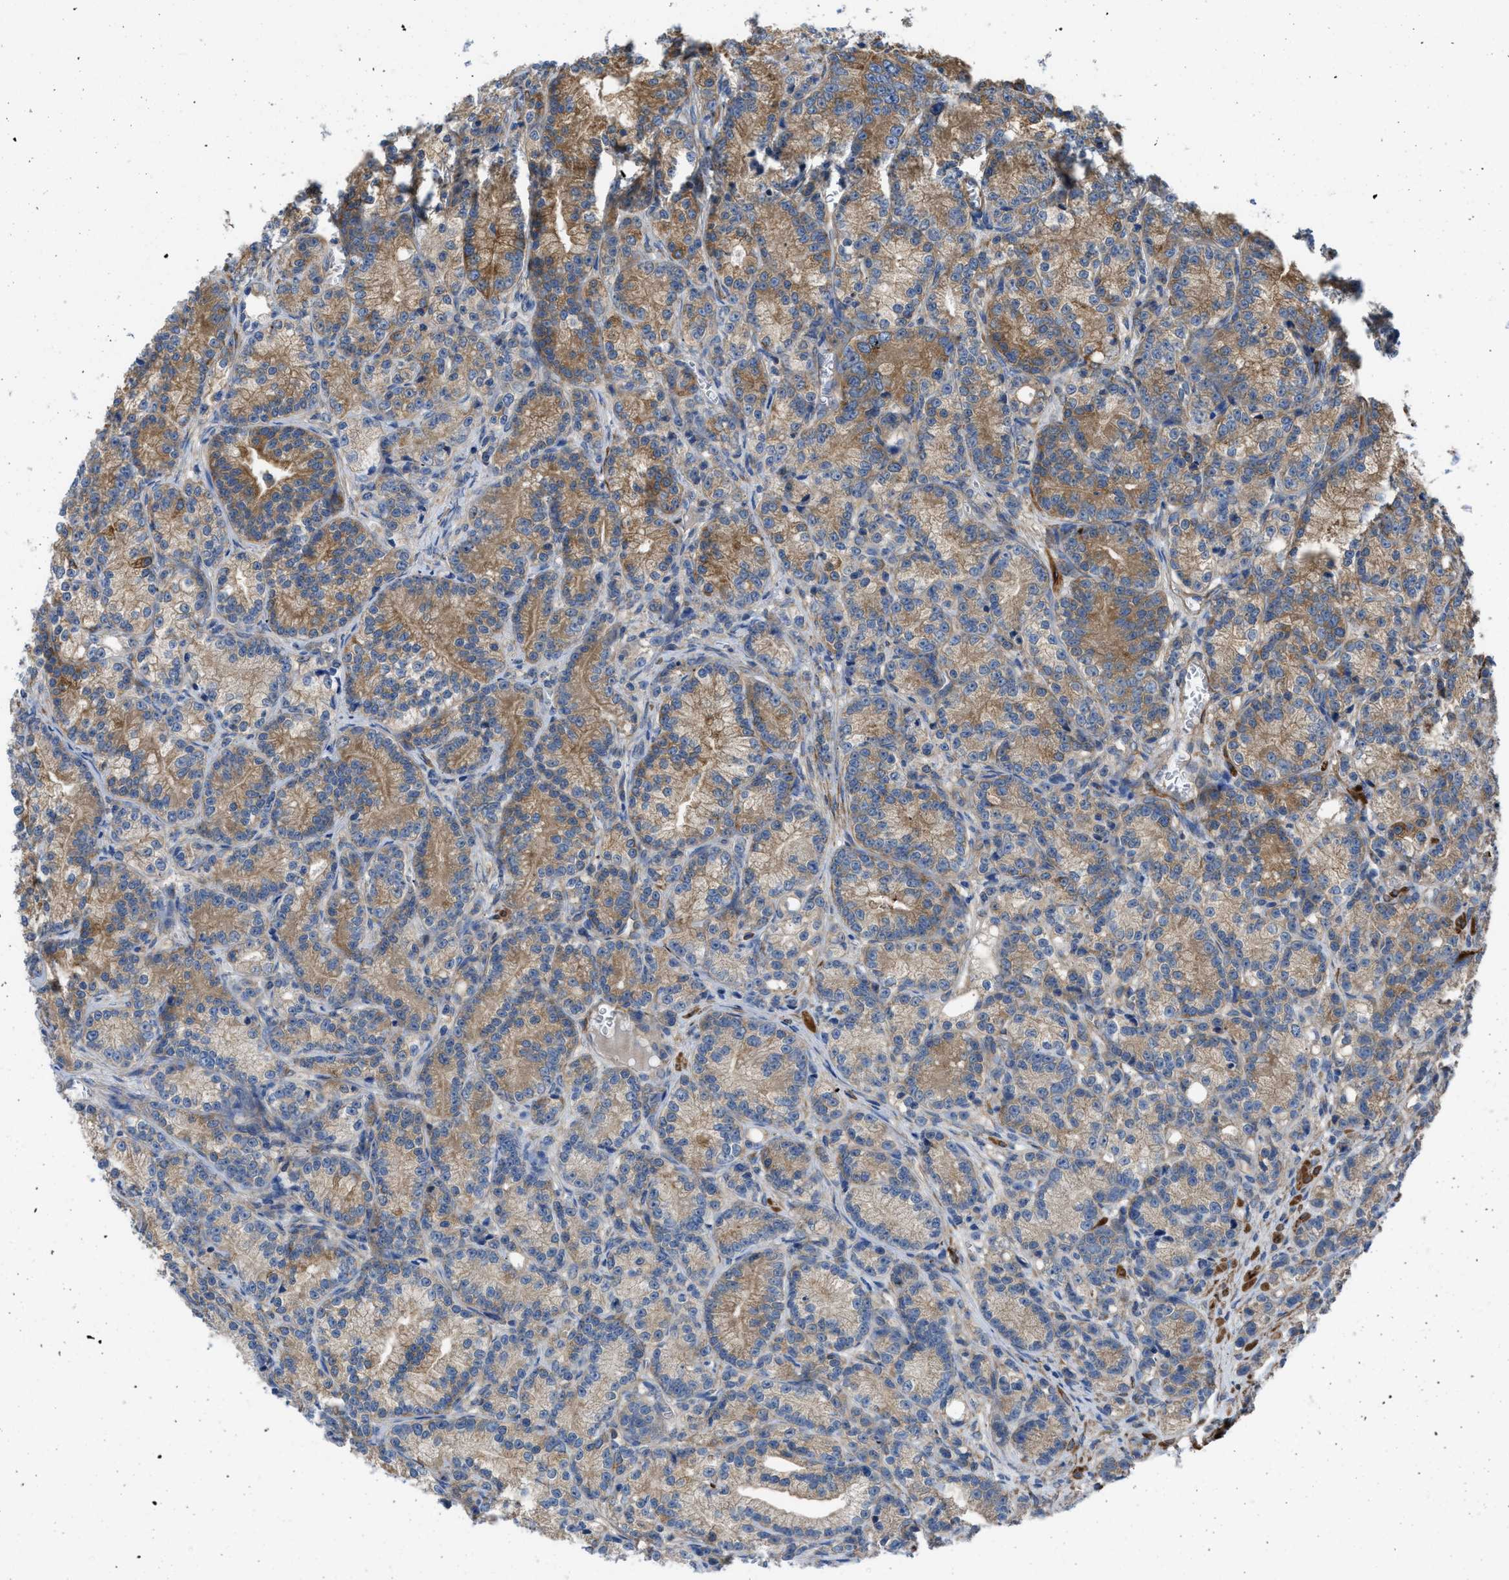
{"staining": {"intensity": "moderate", "quantity": ">75%", "location": "cytoplasmic/membranous"}, "tissue": "prostate cancer", "cell_type": "Tumor cells", "image_type": "cancer", "snomed": [{"axis": "morphology", "description": "Adenocarcinoma, Low grade"}, {"axis": "topography", "description": "Prostate"}], "caption": "The micrograph exhibits immunohistochemical staining of low-grade adenocarcinoma (prostate). There is moderate cytoplasmic/membranous positivity is appreciated in about >75% of tumor cells. The staining was performed using DAB (3,3'-diaminobenzidine) to visualize the protein expression in brown, while the nuclei were stained in blue with hematoxylin (Magnification: 20x).", "gene": "CHKB", "patient": {"sex": "male", "age": 89}}